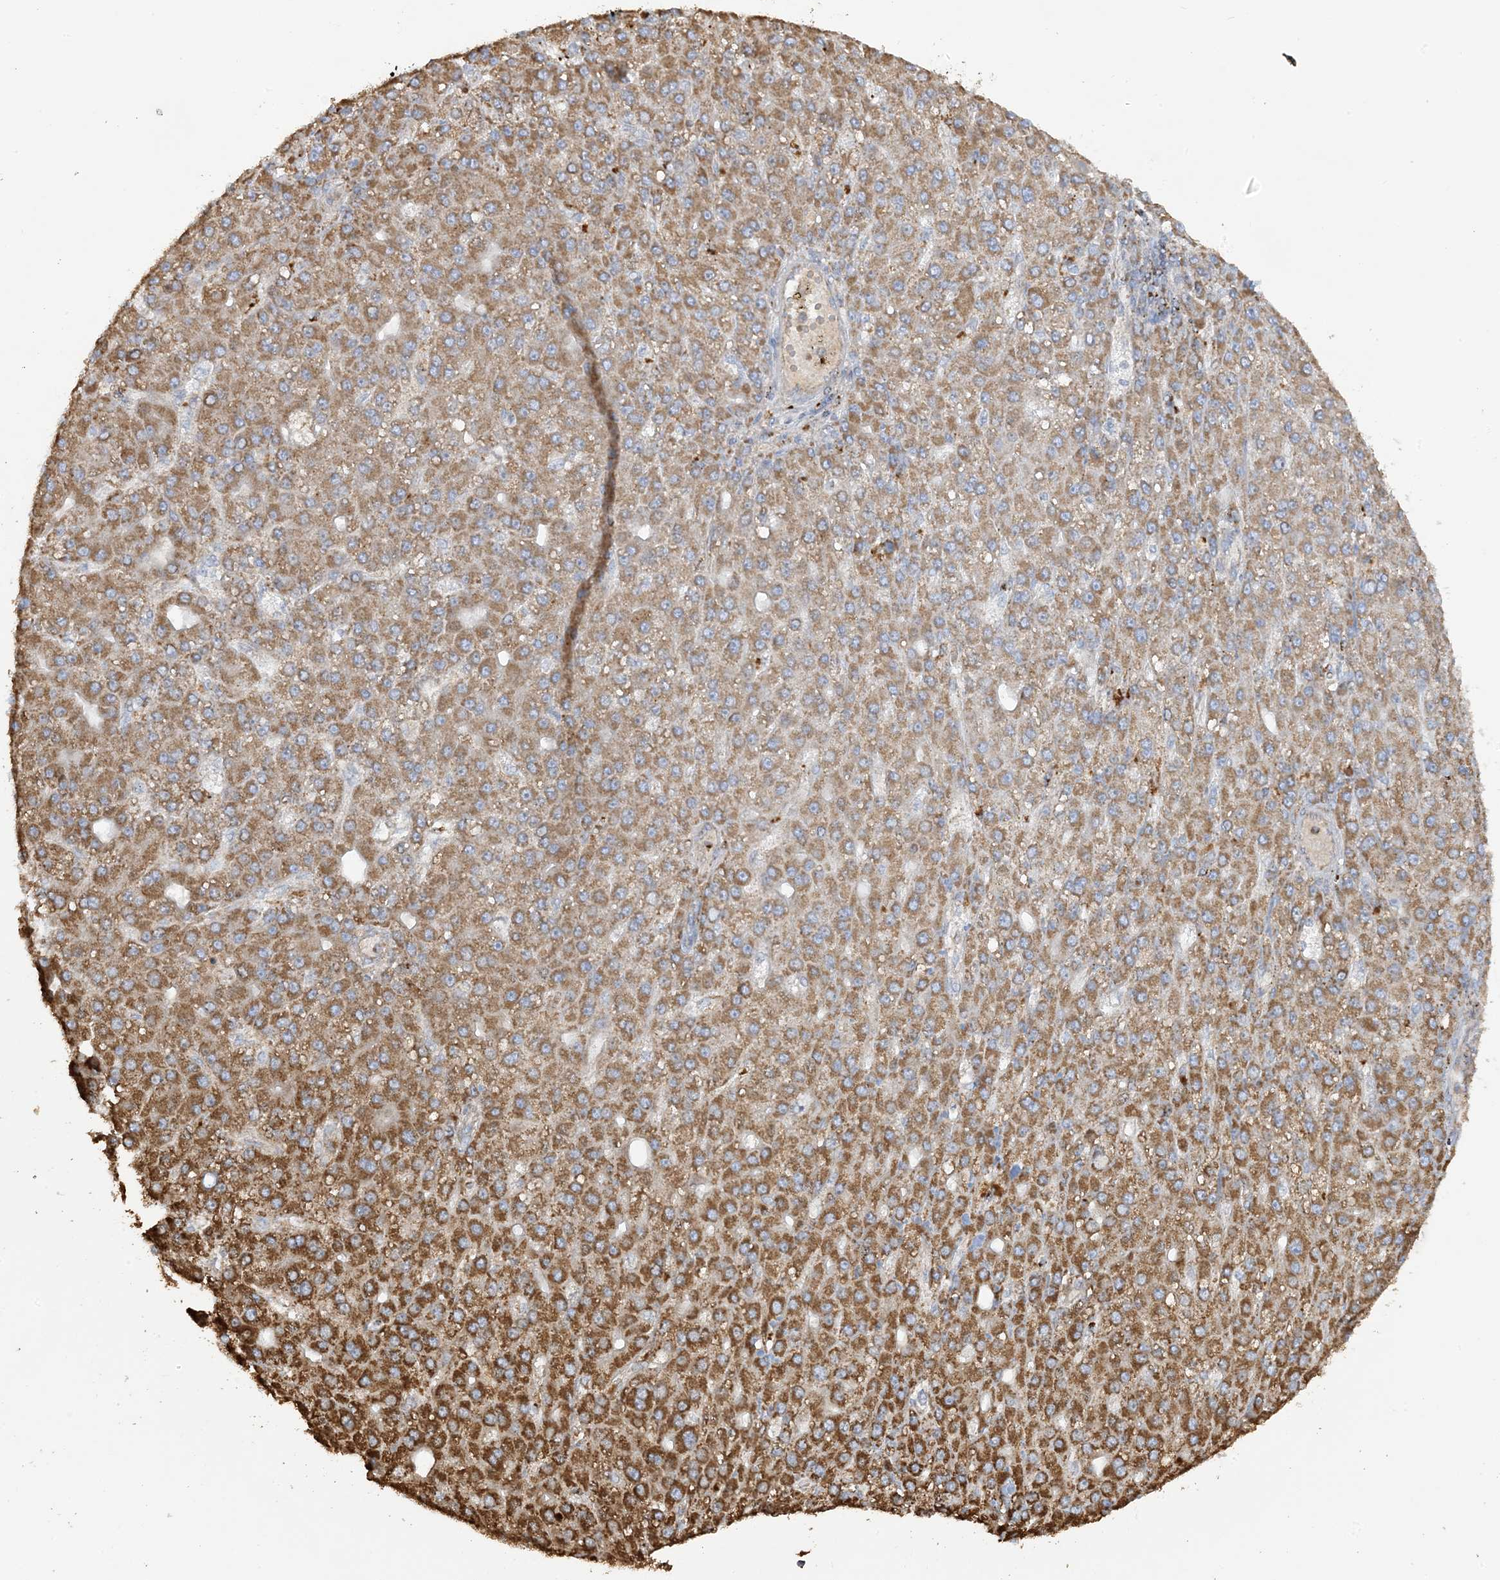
{"staining": {"intensity": "moderate", "quantity": ">75%", "location": "cytoplasmic/membranous"}, "tissue": "liver cancer", "cell_type": "Tumor cells", "image_type": "cancer", "snomed": [{"axis": "morphology", "description": "Carcinoma, Hepatocellular, NOS"}, {"axis": "topography", "description": "Liver"}], "caption": "The image exhibits staining of liver hepatocellular carcinoma, revealing moderate cytoplasmic/membranous protein staining (brown color) within tumor cells.", "gene": "AGA", "patient": {"sex": "male", "age": 67}}